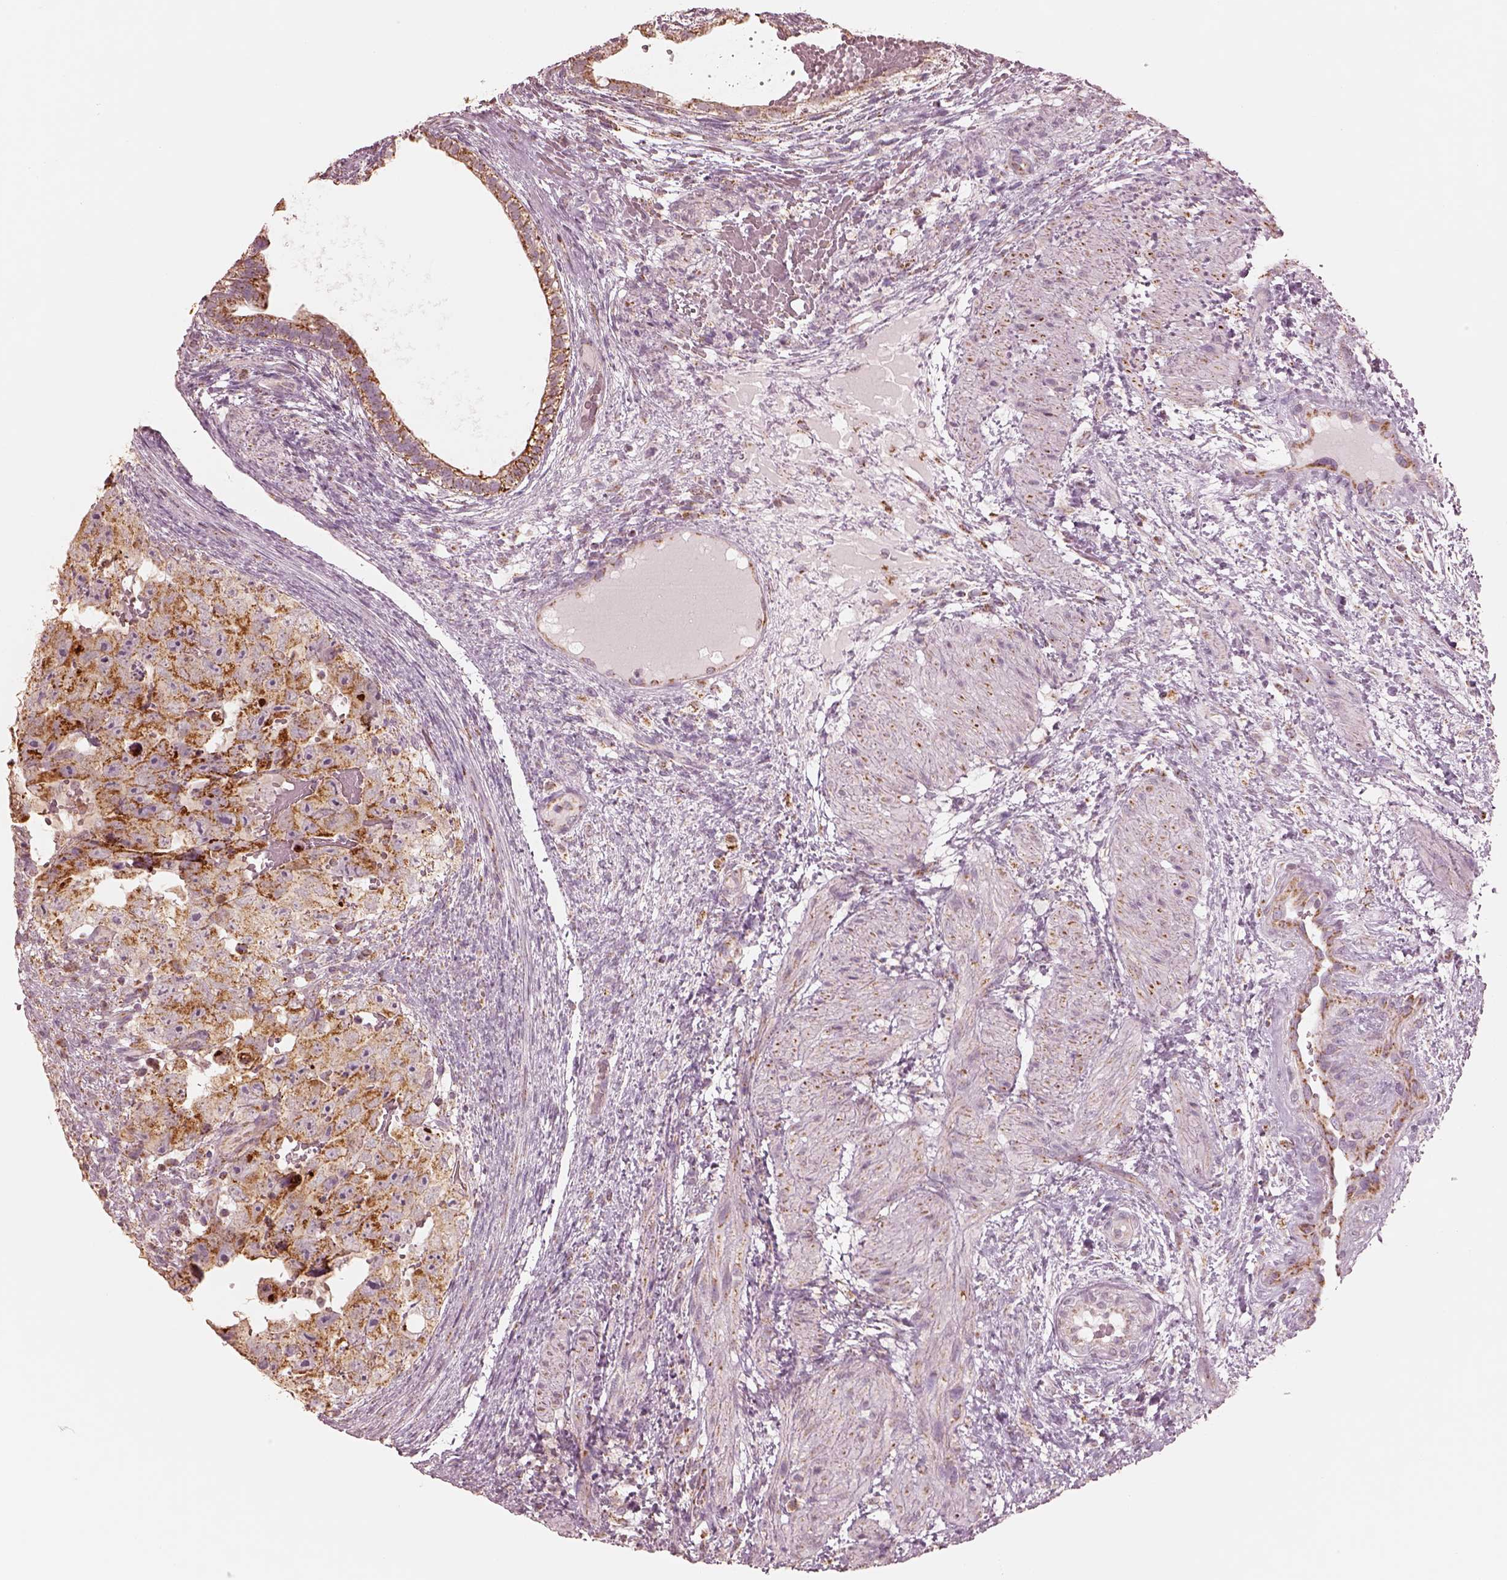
{"staining": {"intensity": "moderate", "quantity": ">75%", "location": "cytoplasmic/membranous"}, "tissue": "testis cancer", "cell_type": "Tumor cells", "image_type": "cancer", "snomed": [{"axis": "morphology", "description": "Normal tissue, NOS"}, {"axis": "morphology", "description": "Carcinoma, Embryonal, NOS"}, {"axis": "topography", "description": "Testis"}, {"axis": "topography", "description": "Epididymis"}], "caption": "High-magnification brightfield microscopy of testis cancer (embryonal carcinoma) stained with DAB (3,3'-diaminobenzidine) (brown) and counterstained with hematoxylin (blue). tumor cells exhibit moderate cytoplasmic/membranous positivity is appreciated in approximately>75% of cells. The protein is stained brown, and the nuclei are stained in blue (DAB IHC with brightfield microscopy, high magnification).", "gene": "ENTPD6", "patient": {"sex": "male", "age": 24}}